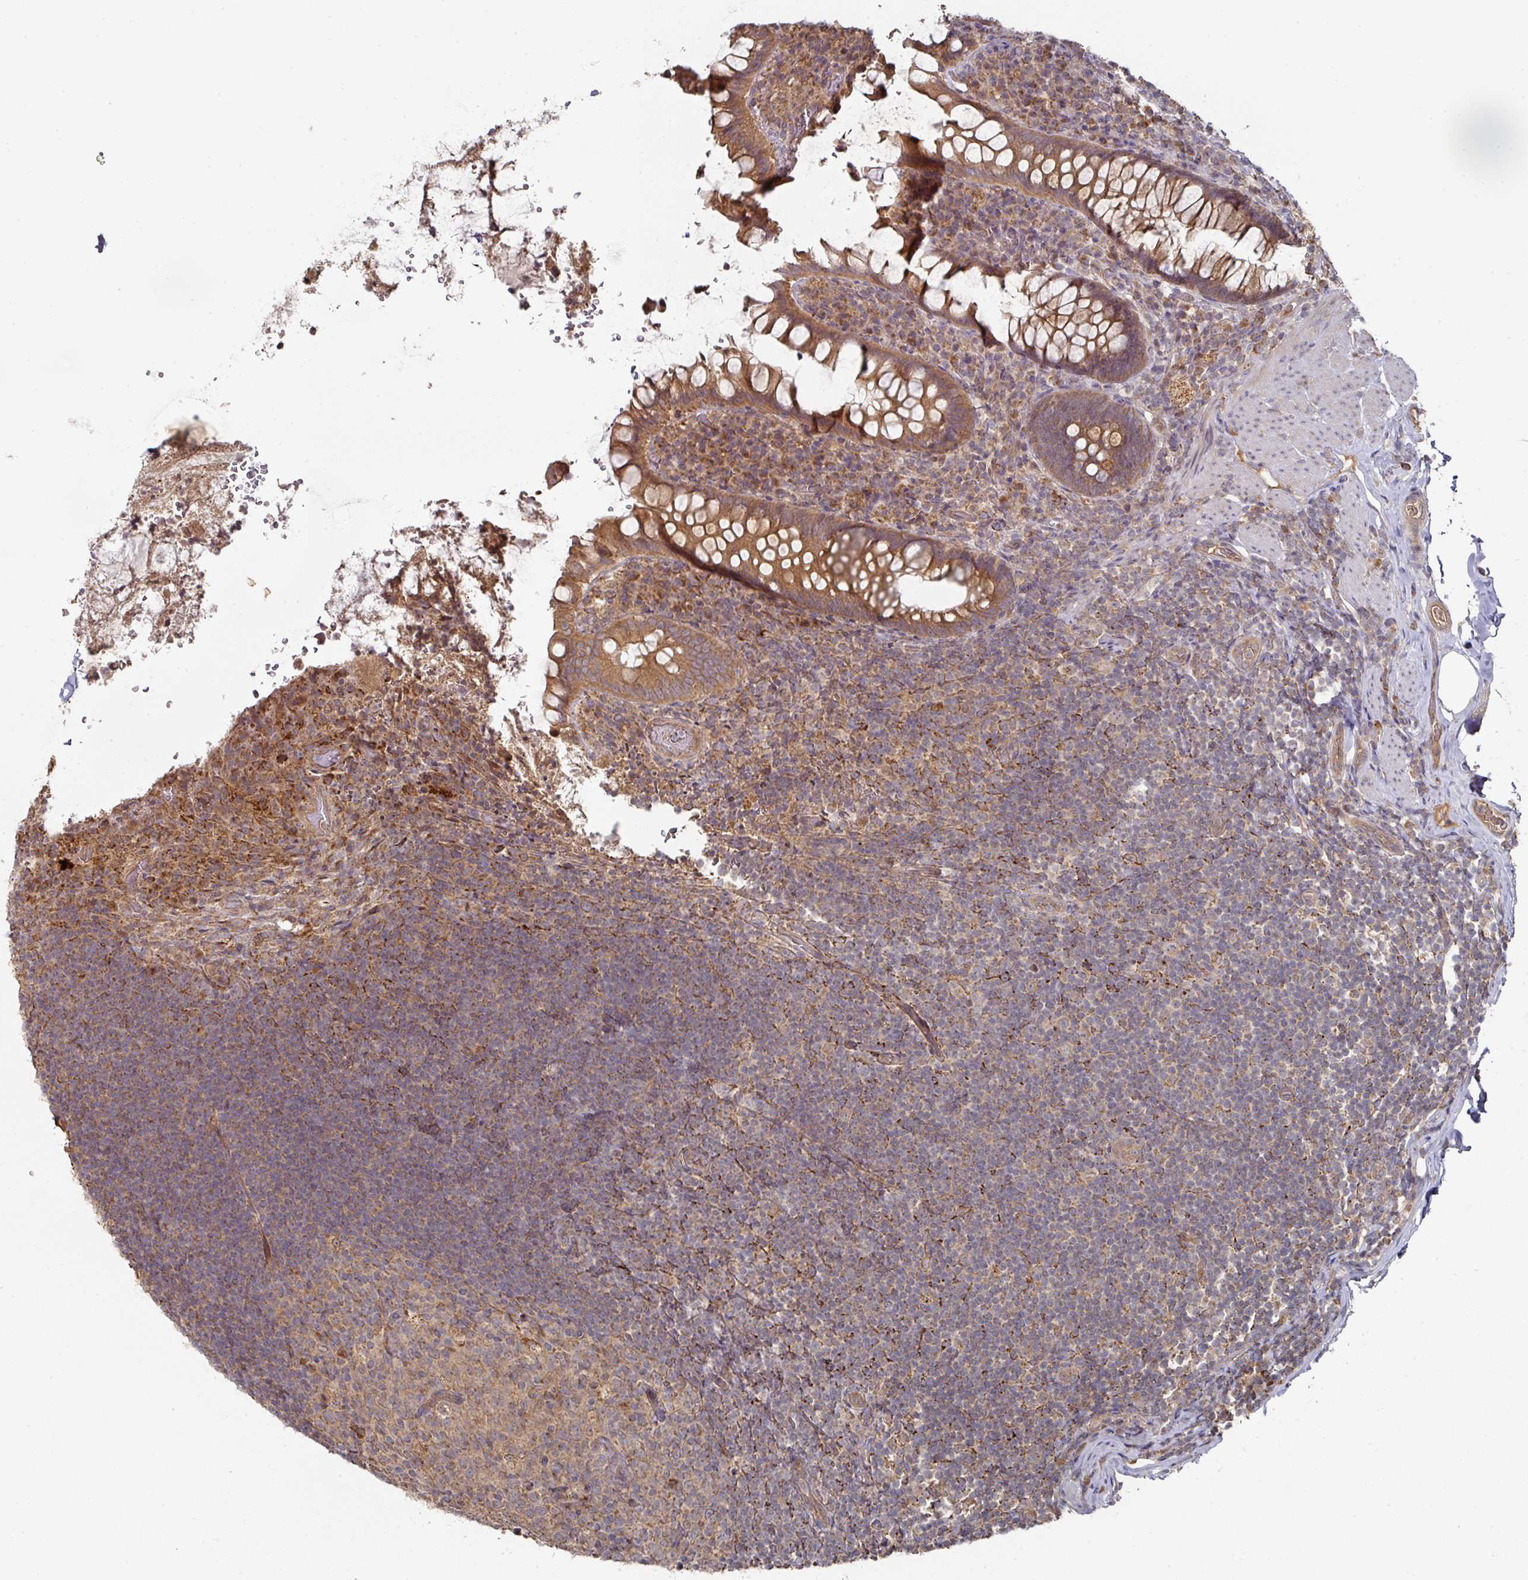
{"staining": {"intensity": "moderate", "quantity": ">75%", "location": "cytoplasmic/membranous"}, "tissue": "rectum", "cell_type": "Glandular cells", "image_type": "normal", "snomed": [{"axis": "morphology", "description": "Normal tissue, NOS"}, {"axis": "topography", "description": "Rectum"}], "caption": "Immunohistochemical staining of normal human rectum reveals medium levels of moderate cytoplasmic/membranous positivity in about >75% of glandular cells.", "gene": "DNAJC7", "patient": {"sex": "female", "age": 69}}